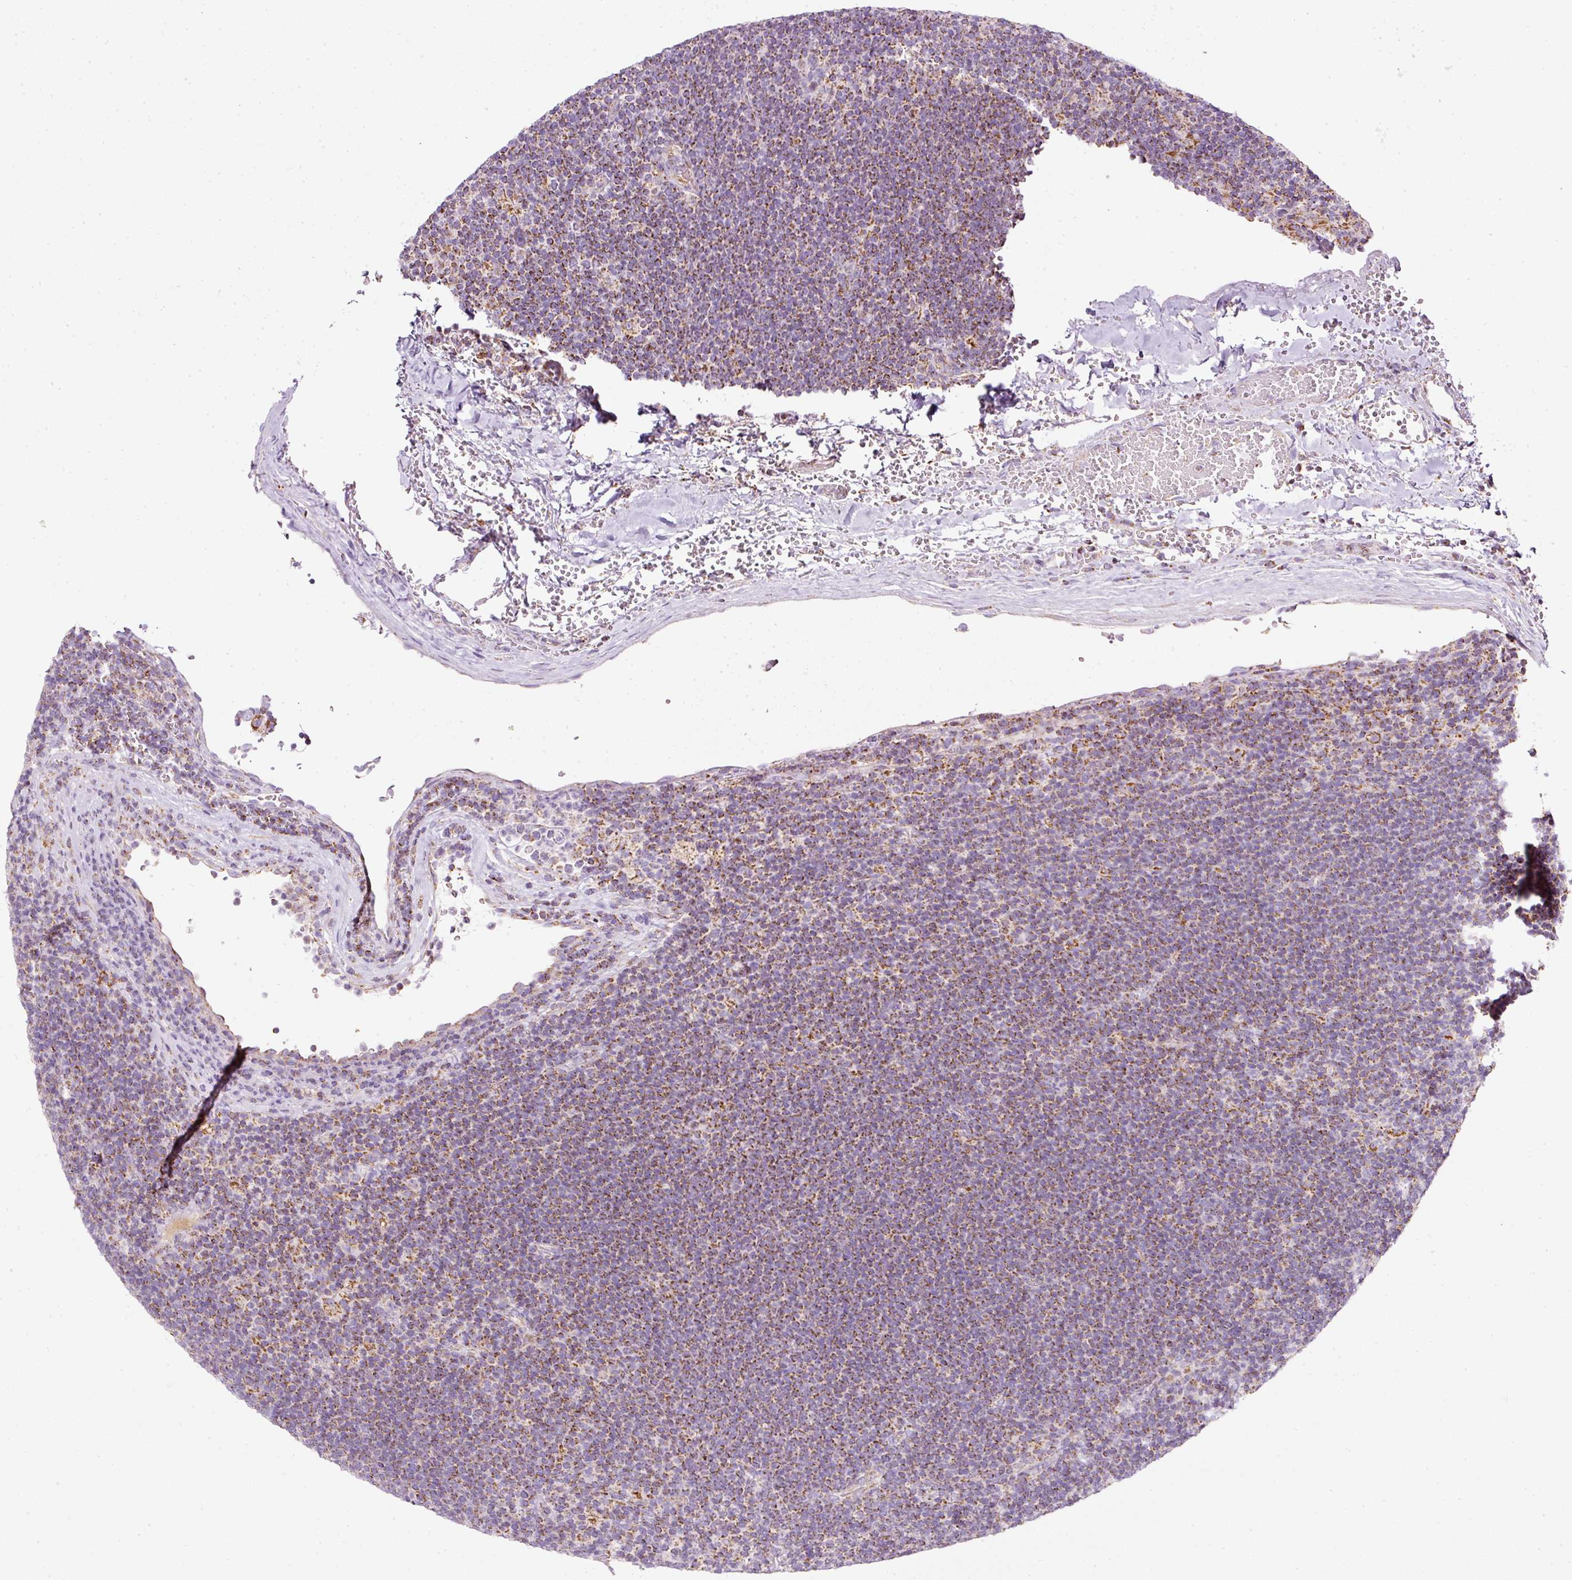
{"staining": {"intensity": "moderate", "quantity": "25%-75%", "location": "cytoplasmic/membranous"}, "tissue": "lymphoma", "cell_type": "Tumor cells", "image_type": "cancer", "snomed": [{"axis": "morphology", "description": "Hodgkin's disease, NOS"}, {"axis": "topography", "description": "Lymph node"}], "caption": "IHC micrograph of neoplastic tissue: human Hodgkin's disease stained using immunohistochemistry displays medium levels of moderate protein expression localized specifically in the cytoplasmic/membranous of tumor cells, appearing as a cytoplasmic/membranous brown color.", "gene": "SDHA", "patient": {"sex": "female", "age": 57}}